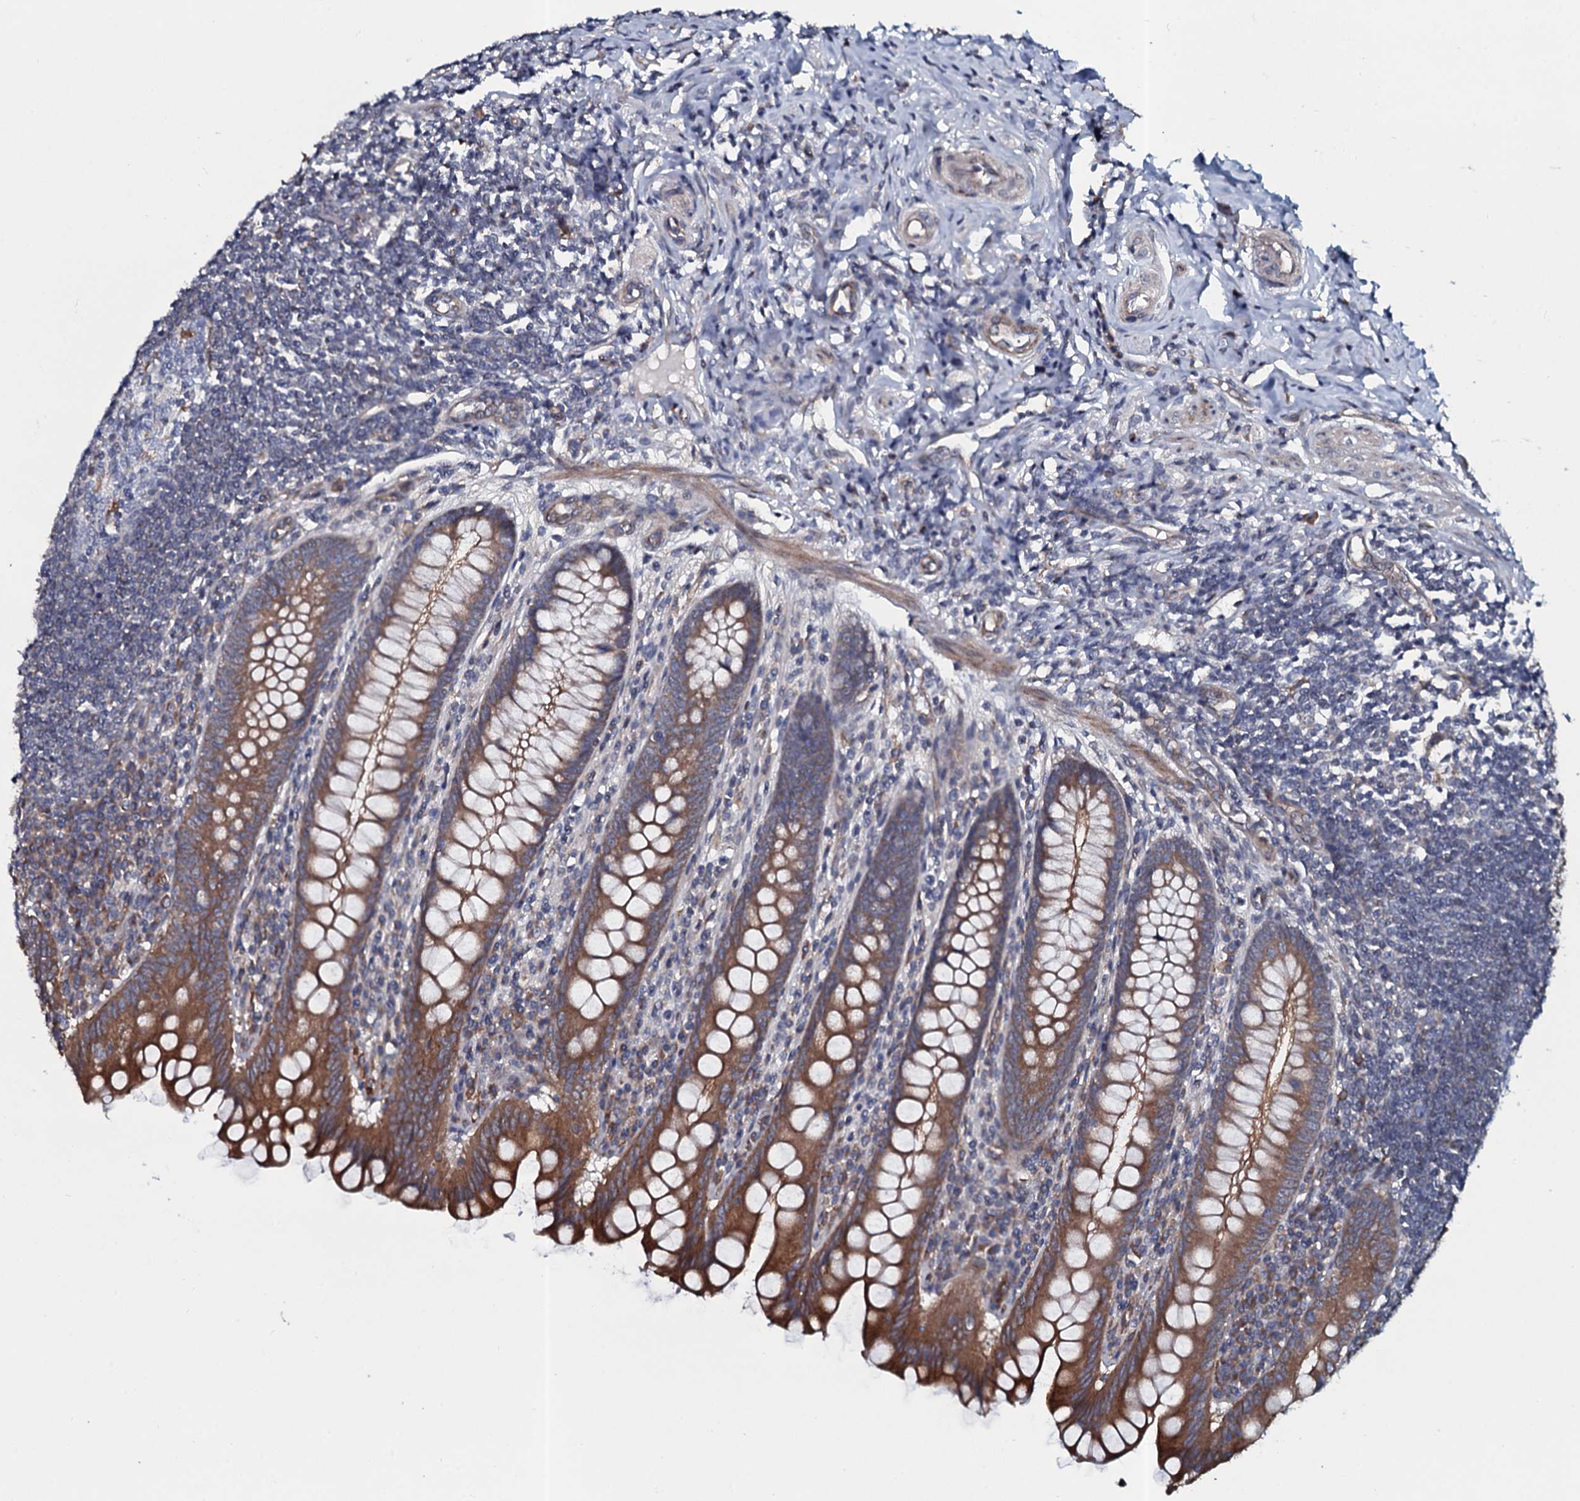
{"staining": {"intensity": "moderate", "quantity": ">75%", "location": "cytoplasmic/membranous"}, "tissue": "appendix", "cell_type": "Glandular cells", "image_type": "normal", "snomed": [{"axis": "morphology", "description": "Normal tissue, NOS"}, {"axis": "topography", "description": "Appendix"}], "caption": "This micrograph reveals immunohistochemistry (IHC) staining of normal human appendix, with medium moderate cytoplasmic/membranous expression in approximately >75% of glandular cells.", "gene": "TMEM151A", "patient": {"sex": "female", "age": 33}}